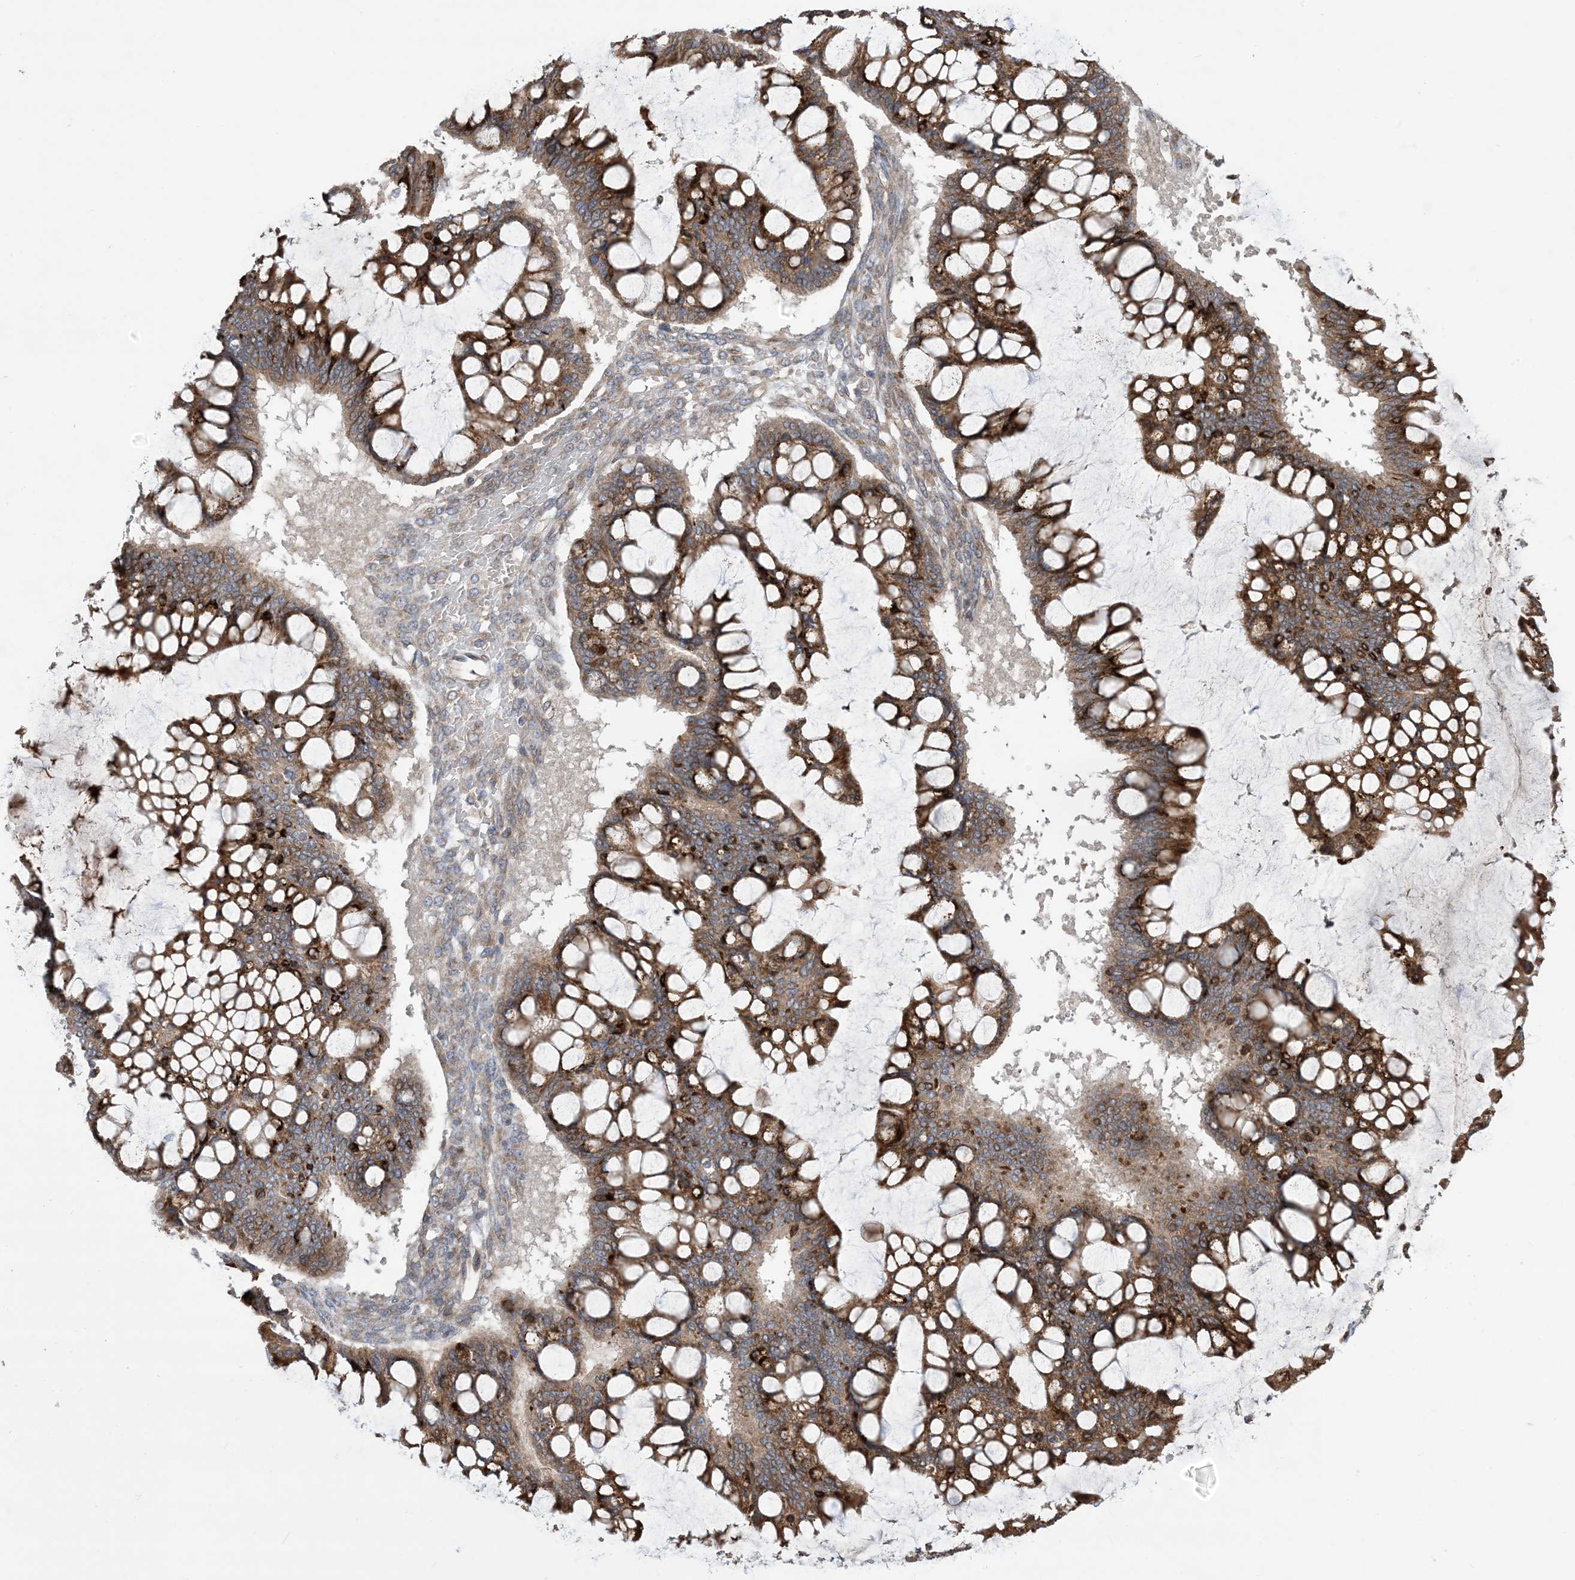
{"staining": {"intensity": "moderate", "quantity": ">75%", "location": "cytoplasmic/membranous"}, "tissue": "ovarian cancer", "cell_type": "Tumor cells", "image_type": "cancer", "snomed": [{"axis": "morphology", "description": "Cystadenocarcinoma, mucinous, NOS"}, {"axis": "topography", "description": "Ovary"}], "caption": "An immunohistochemistry image of neoplastic tissue is shown. Protein staining in brown highlights moderate cytoplasmic/membranous positivity in mucinous cystadenocarcinoma (ovarian) within tumor cells.", "gene": "CLEC16A", "patient": {"sex": "female", "age": 73}}